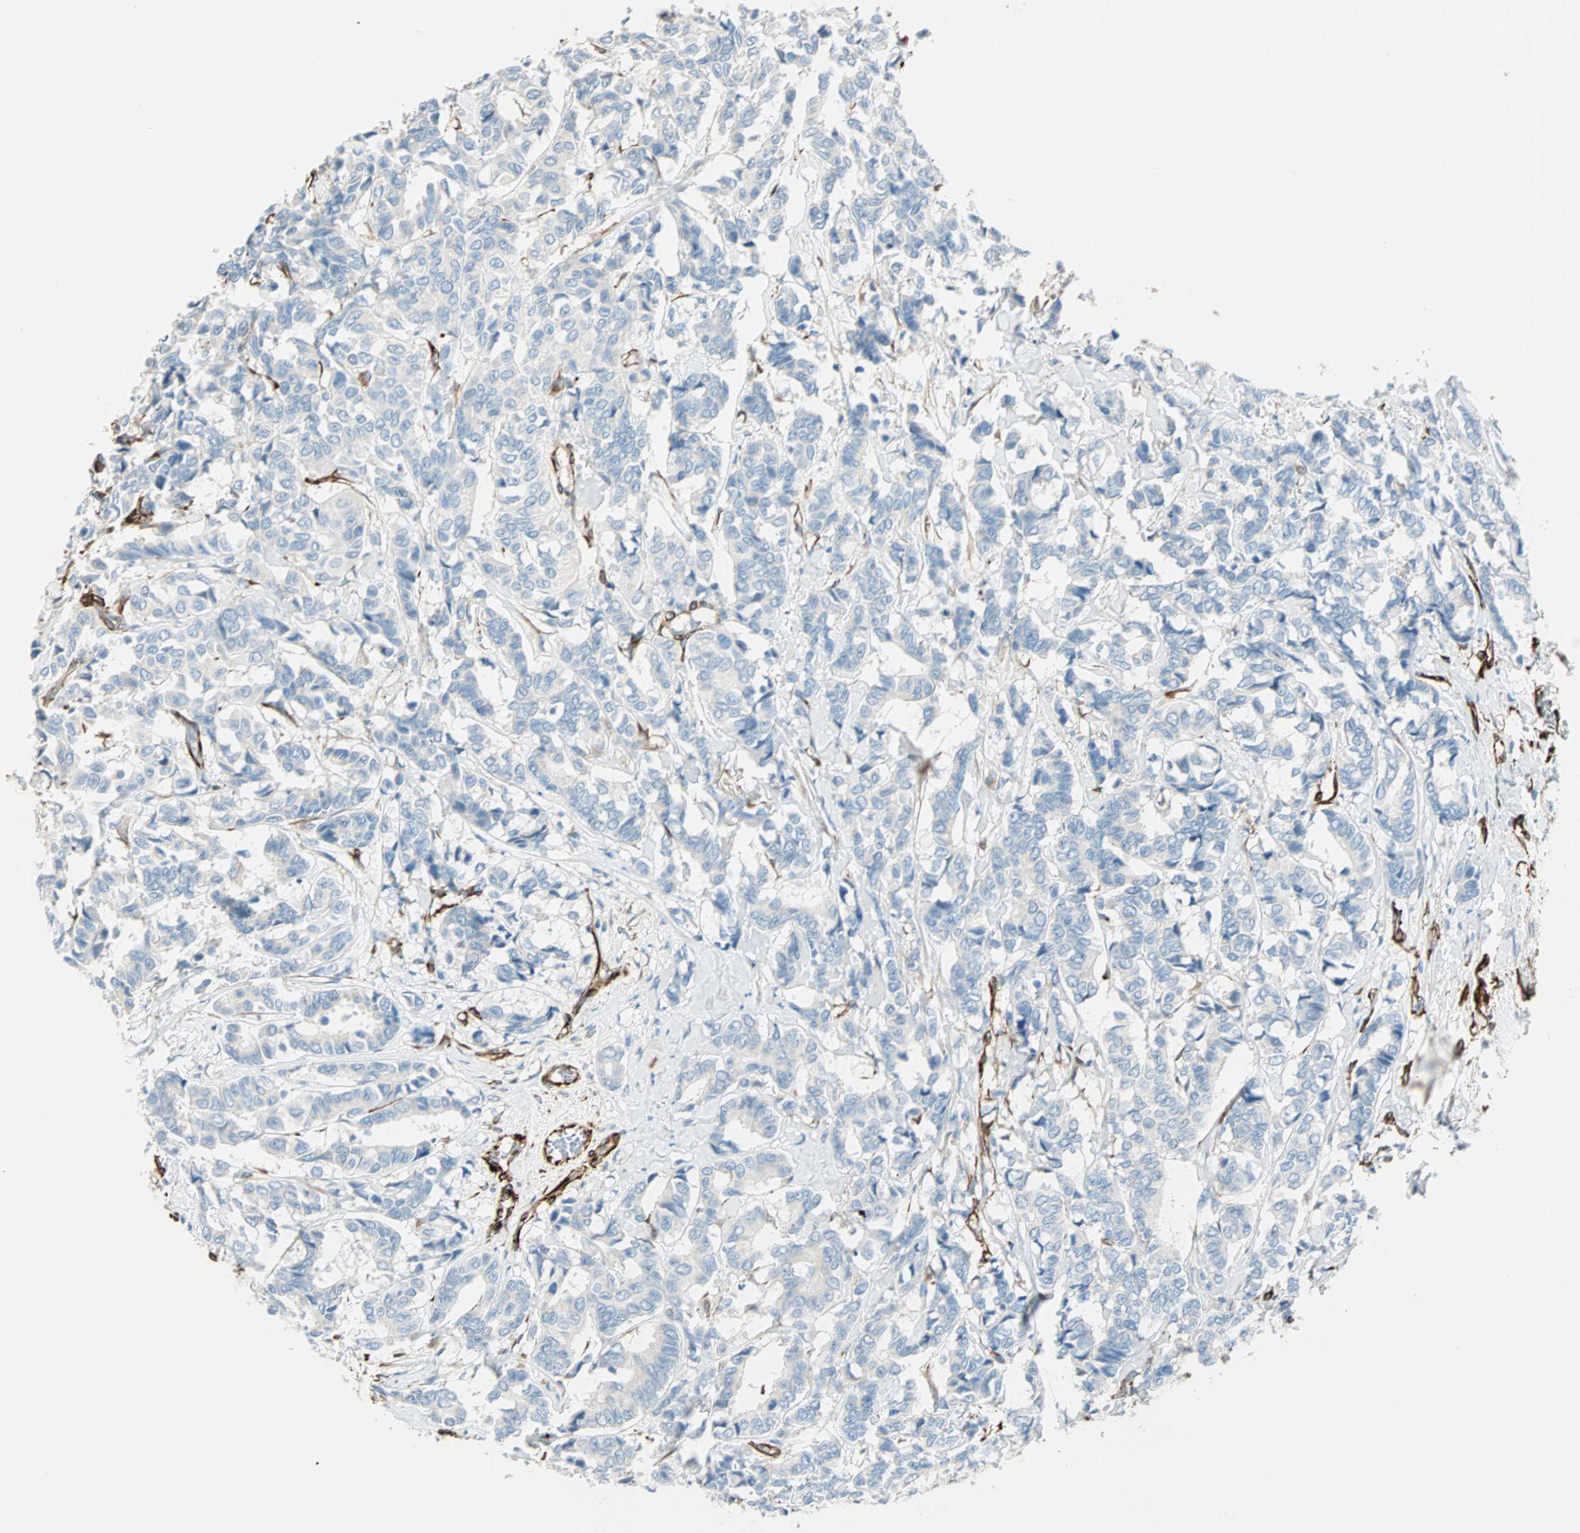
{"staining": {"intensity": "negative", "quantity": "none", "location": "none"}, "tissue": "breast cancer", "cell_type": "Tumor cells", "image_type": "cancer", "snomed": [{"axis": "morphology", "description": "Duct carcinoma"}, {"axis": "topography", "description": "Breast"}], "caption": "This is an IHC photomicrograph of human breast cancer (infiltrating ductal carcinoma). There is no staining in tumor cells.", "gene": "NES", "patient": {"sex": "female", "age": 87}}